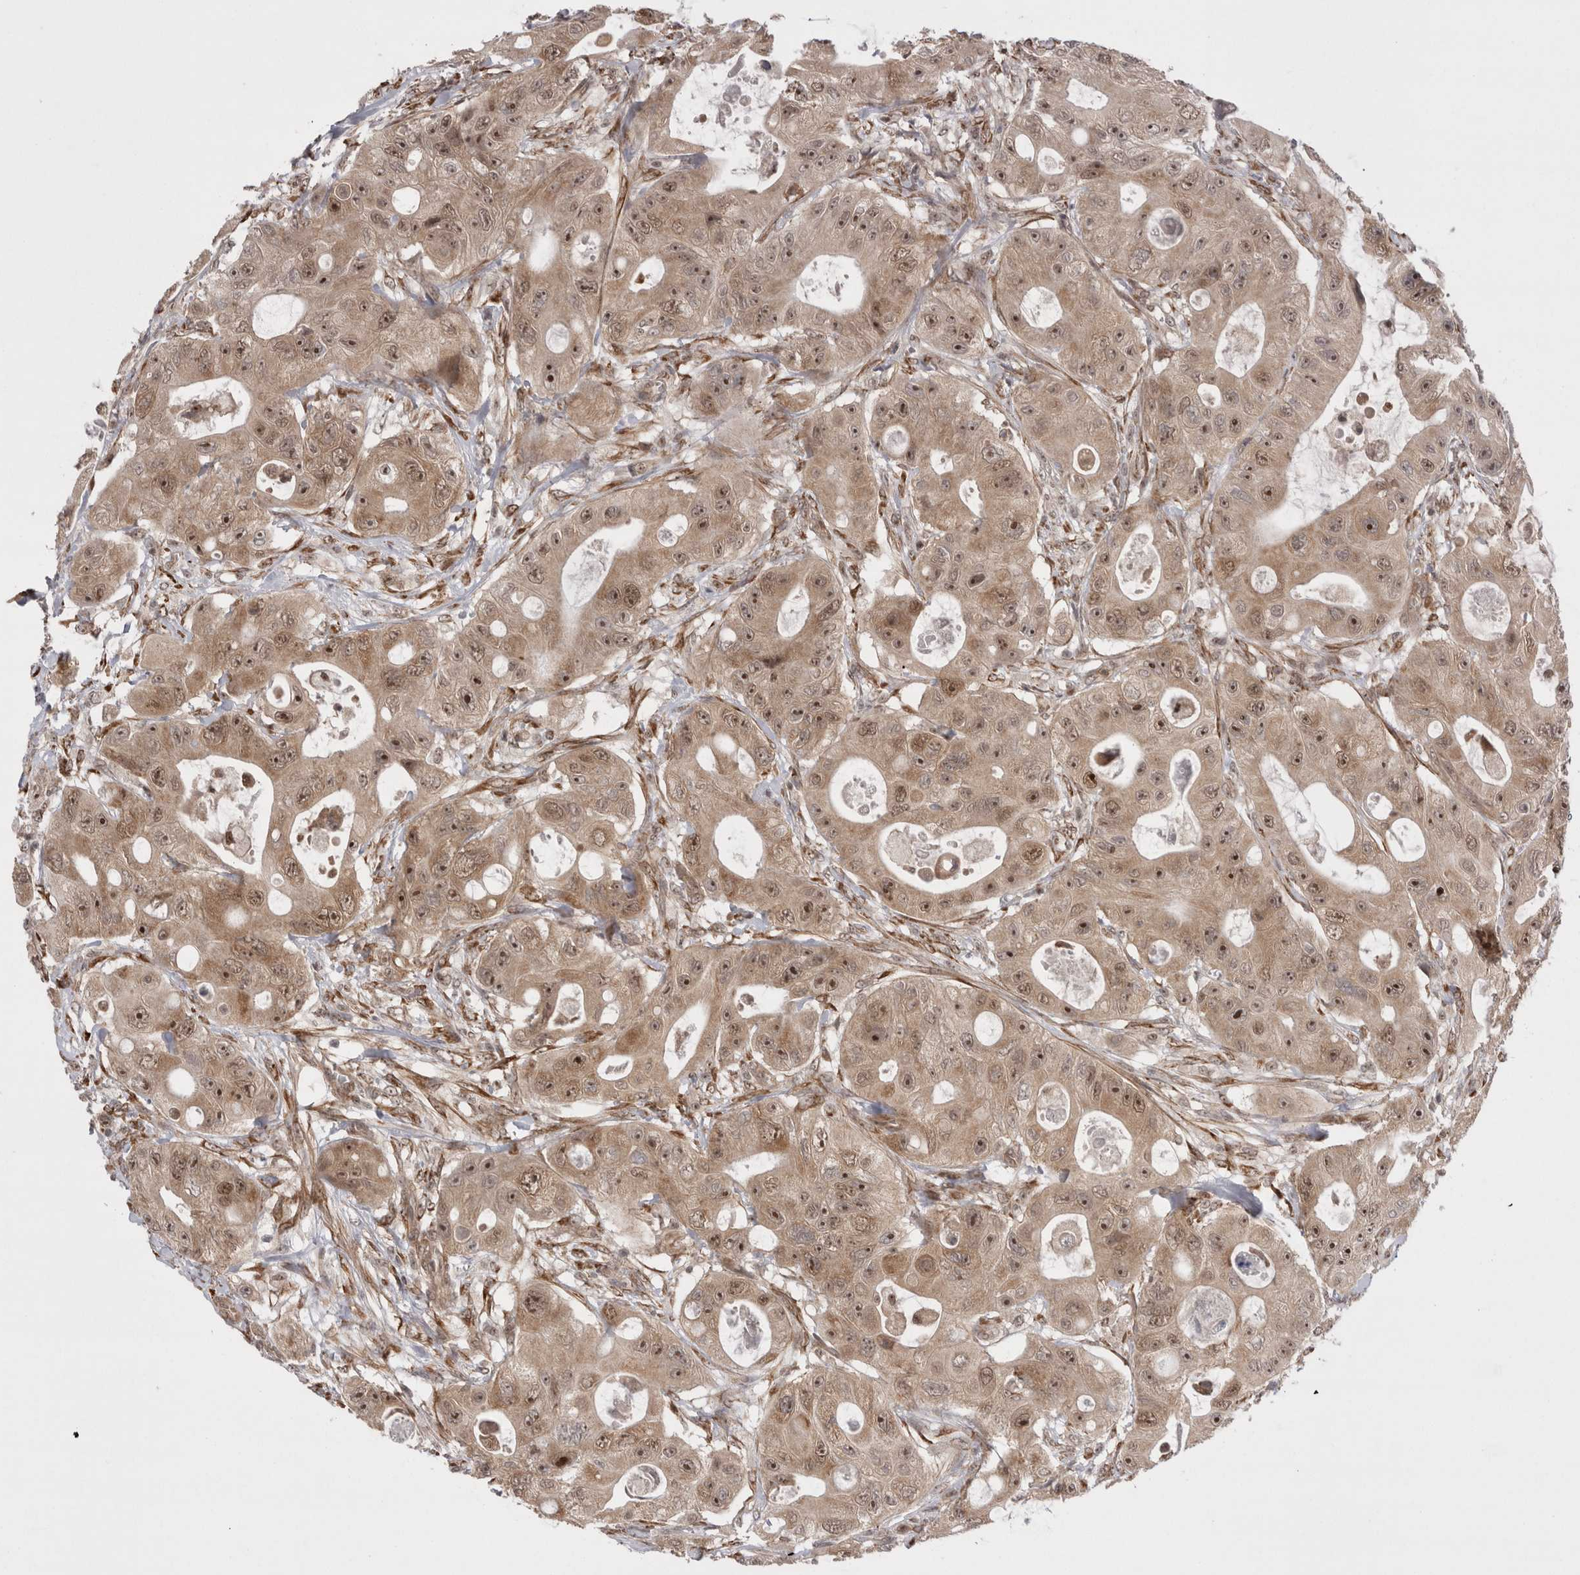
{"staining": {"intensity": "moderate", "quantity": ">75%", "location": "cytoplasmic/membranous,nuclear"}, "tissue": "colorectal cancer", "cell_type": "Tumor cells", "image_type": "cancer", "snomed": [{"axis": "morphology", "description": "Adenocarcinoma, NOS"}, {"axis": "topography", "description": "Colon"}], "caption": "Colorectal cancer stained with immunohistochemistry (IHC) displays moderate cytoplasmic/membranous and nuclear positivity in approximately >75% of tumor cells.", "gene": "EXOSC4", "patient": {"sex": "female", "age": 46}}